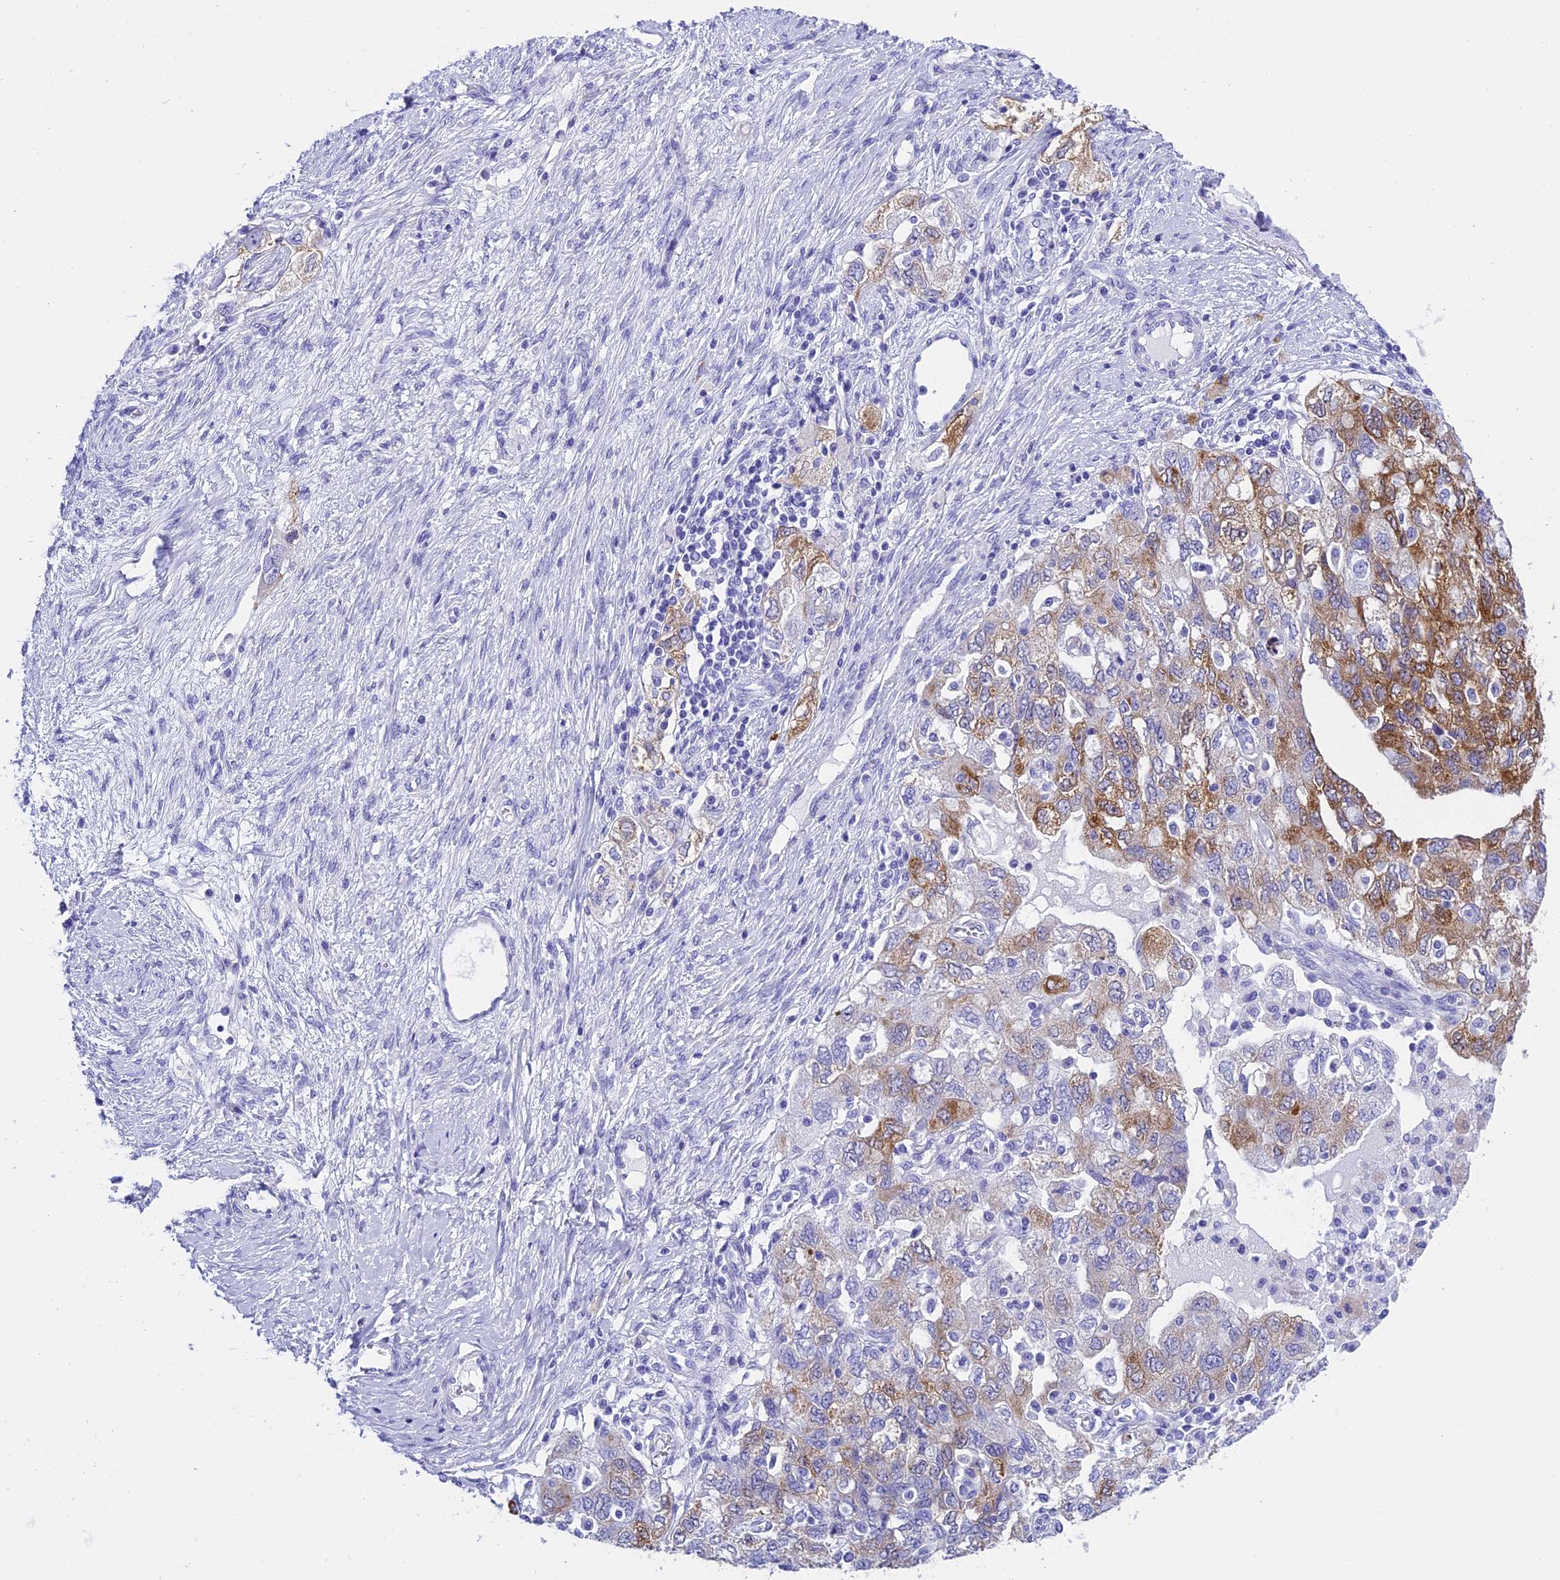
{"staining": {"intensity": "moderate", "quantity": "25%-75%", "location": "cytoplasmic/membranous"}, "tissue": "ovarian cancer", "cell_type": "Tumor cells", "image_type": "cancer", "snomed": [{"axis": "morphology", "description": "Carcinoma, NOS"}, {"axis": "morphology", "description": "Cystadenocarcinoma, serous, NOS"}, {"axis": "topography", "description": "Ovary"}], "caption": "High-power microscopy captured an immunohistochemistry (IHC) histopathology image of ovarian cancer, revealing moderate cytoplasmic/membranous expression in approximately 25%-75% of tumor cells.", "gene": "KCTD14", "patient": {"sex": "female", "age": 69}}